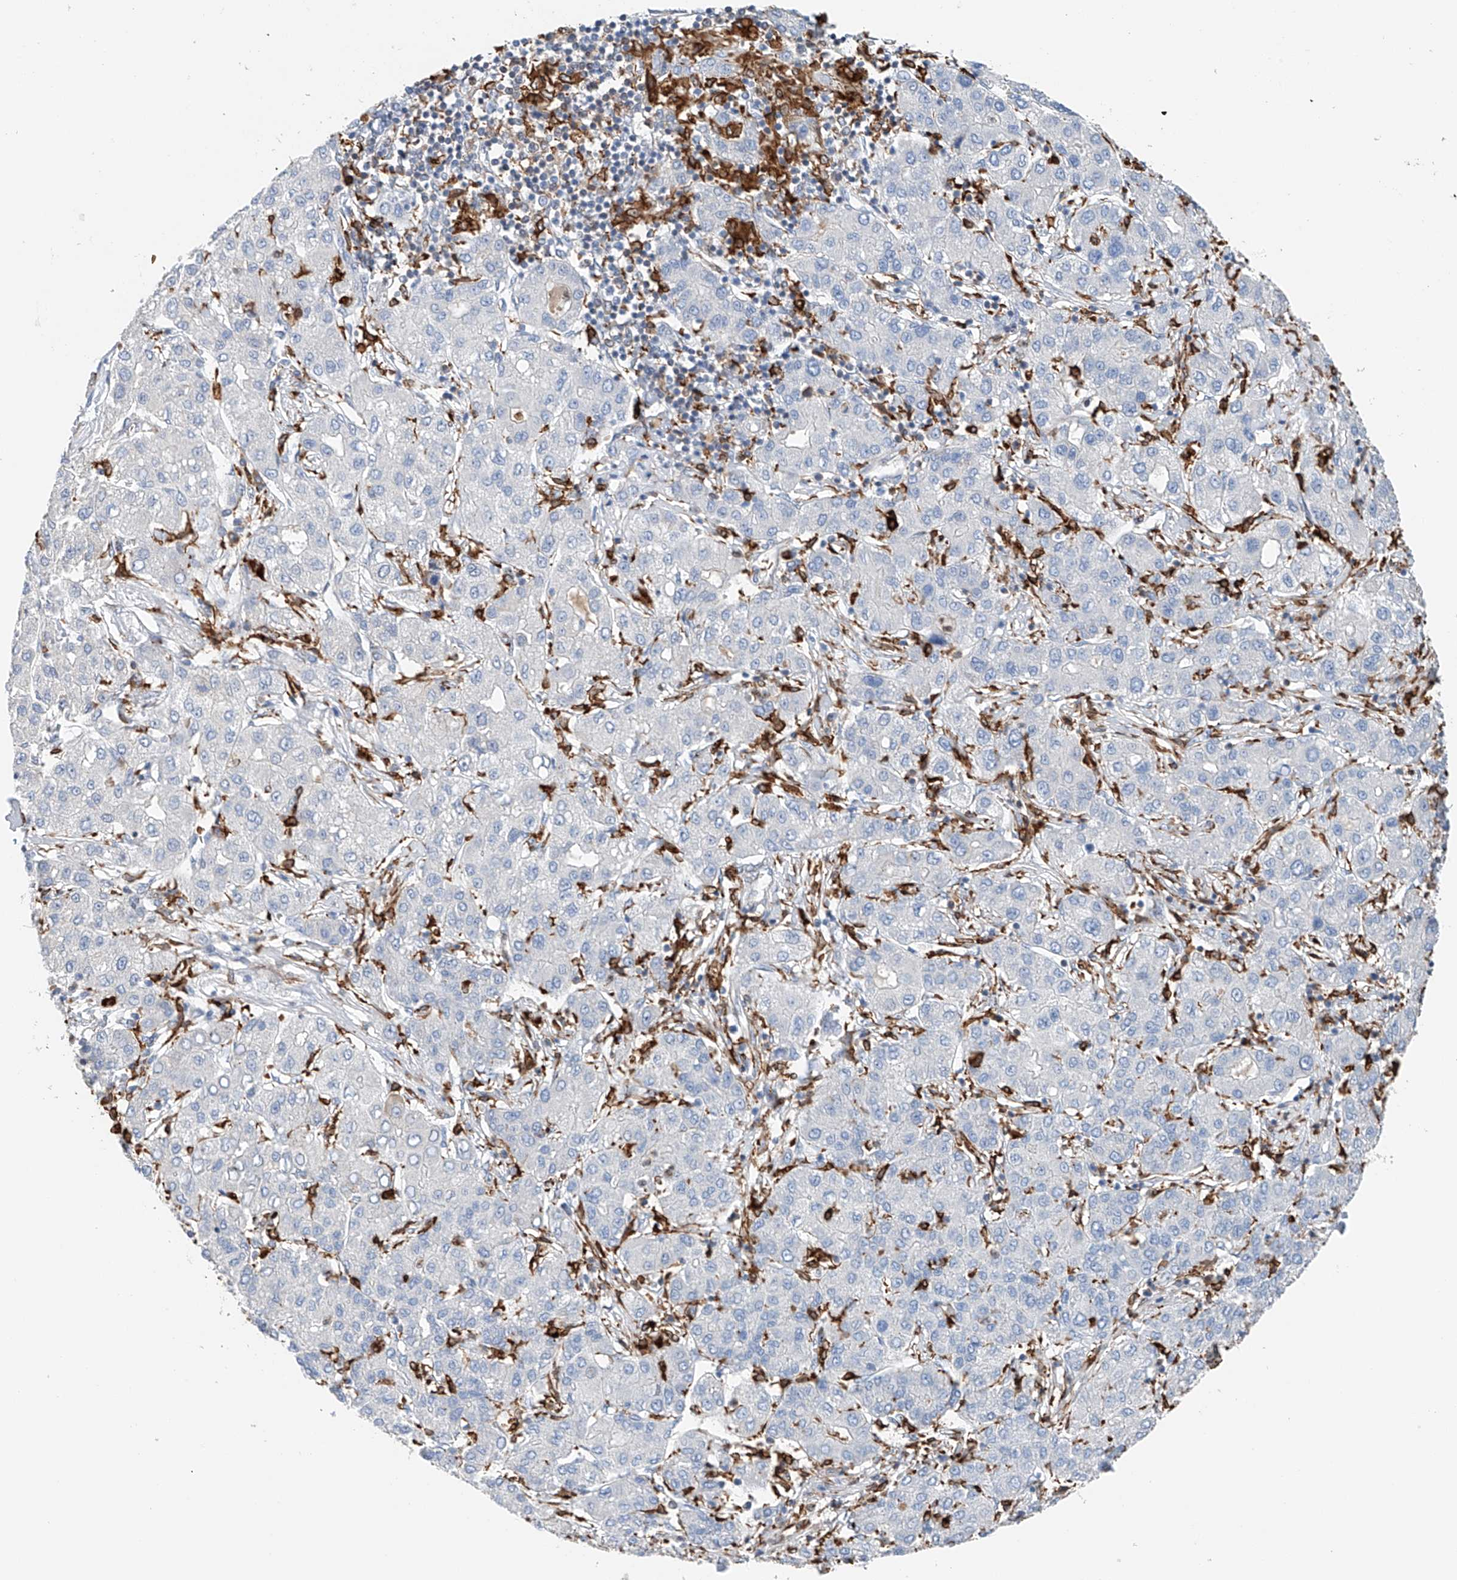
{"staining": {"intensity": "negative", "quantity": "none", "location": "none"}, "tissue": "liver cancer", "cell_type": "Tumor cells", "image_type": "cancer", "snomed": [{"axis": "morphology", "description": "Carcinoma, Hepatocellular, NOS"}, {"axis": "topography", "description": "Liver"}], "caption": "The micrograph reveals no staining of tumor cells in liver cancer (hepatocellular carcinoma).", "gene": "TBXAS1", "patient": {"sex": "male", "age": 65}}